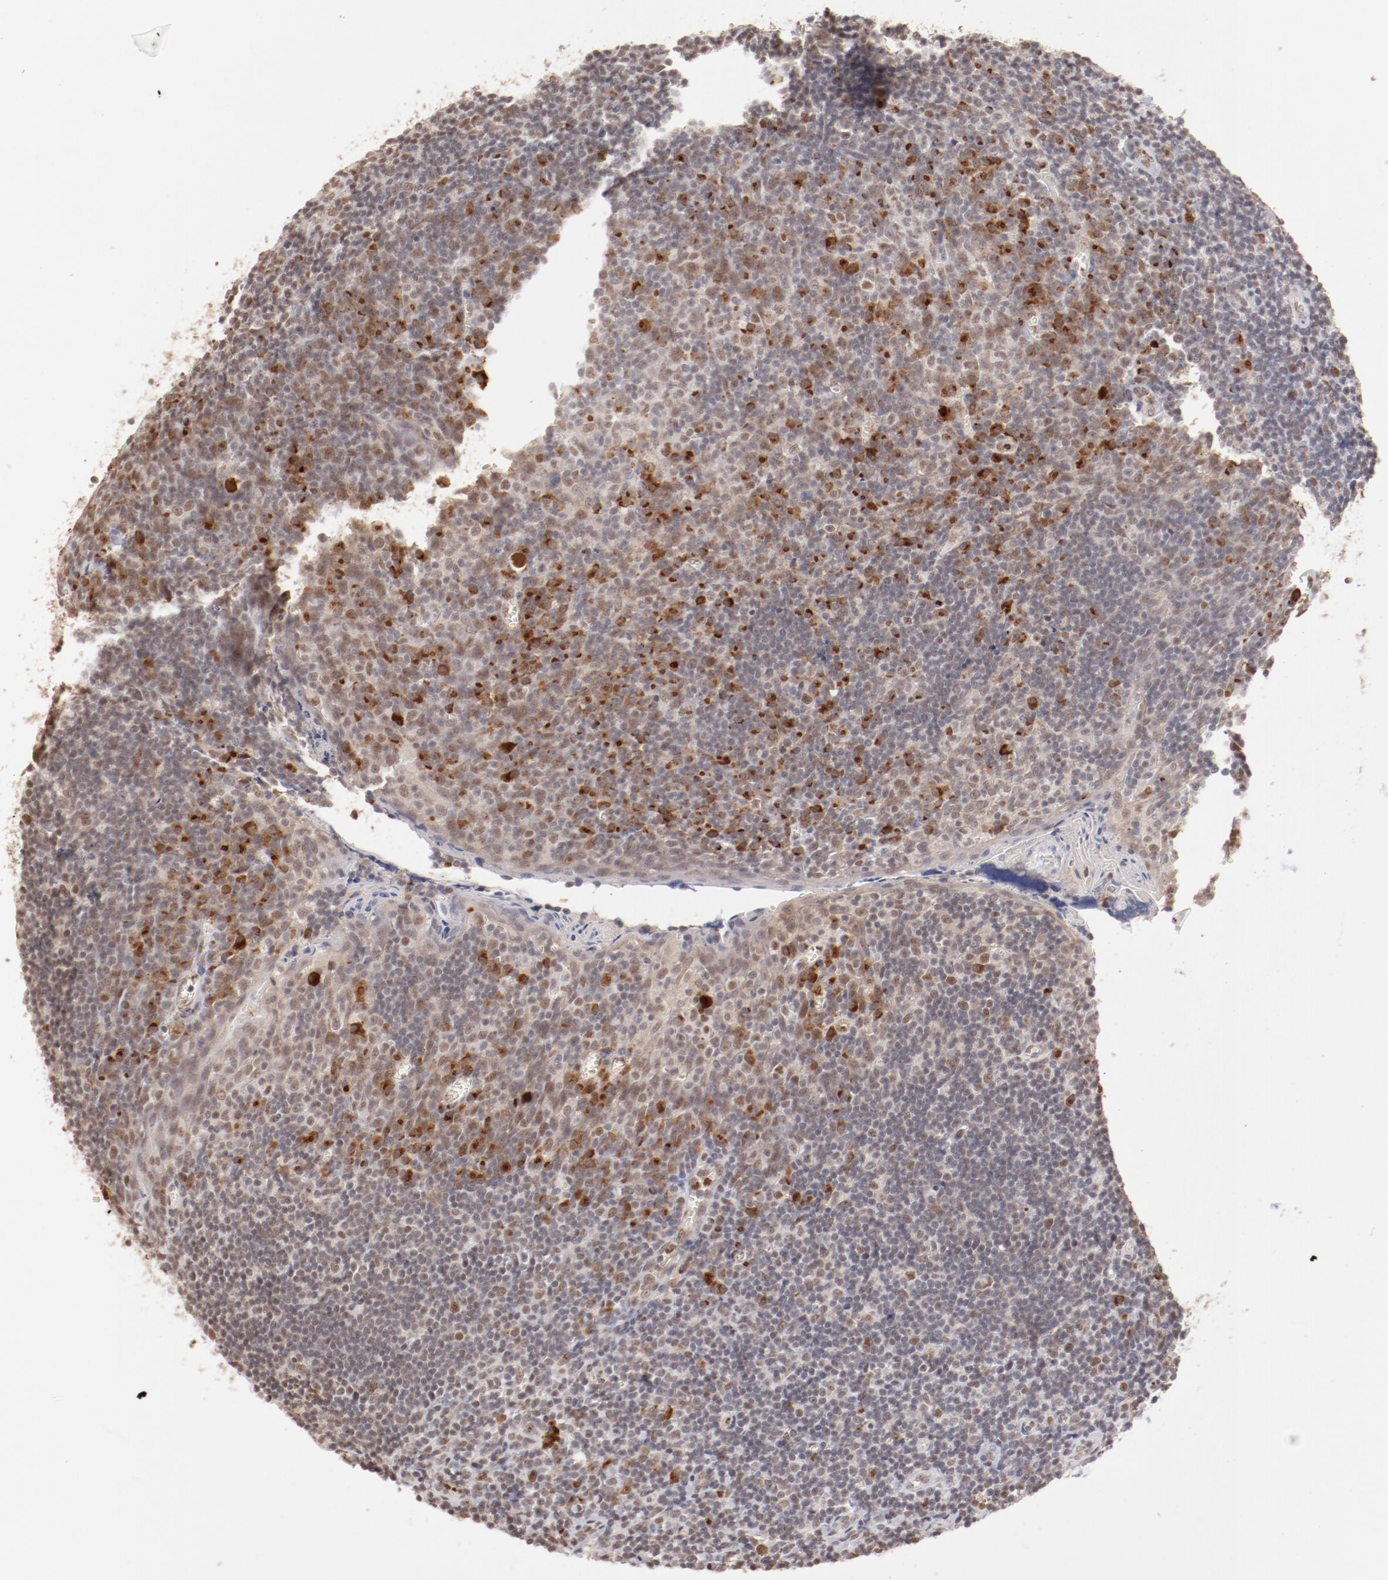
{"staining": {"intensity": "moderate", "quantity": ">75%", "location": "nuclear"}, "tissue": "tonsil", "cell_type": "Germinal center cells", "image_type": "normal", "snomed": [{"axis": "morphology", "description": "Normal tissue, NOS"}, {"axis": "topography", "description": "Tonsil"}], "caption": "DAB immunohistochemical staining of normal tonsil shows moderate nuclear protein expression in about >75% of germinal center cells. Ihc stains the protein of interest in brown and the nuclei are stained blue.", "gene": "NFE2", "patient": {"sex": "male", "age": 20}}